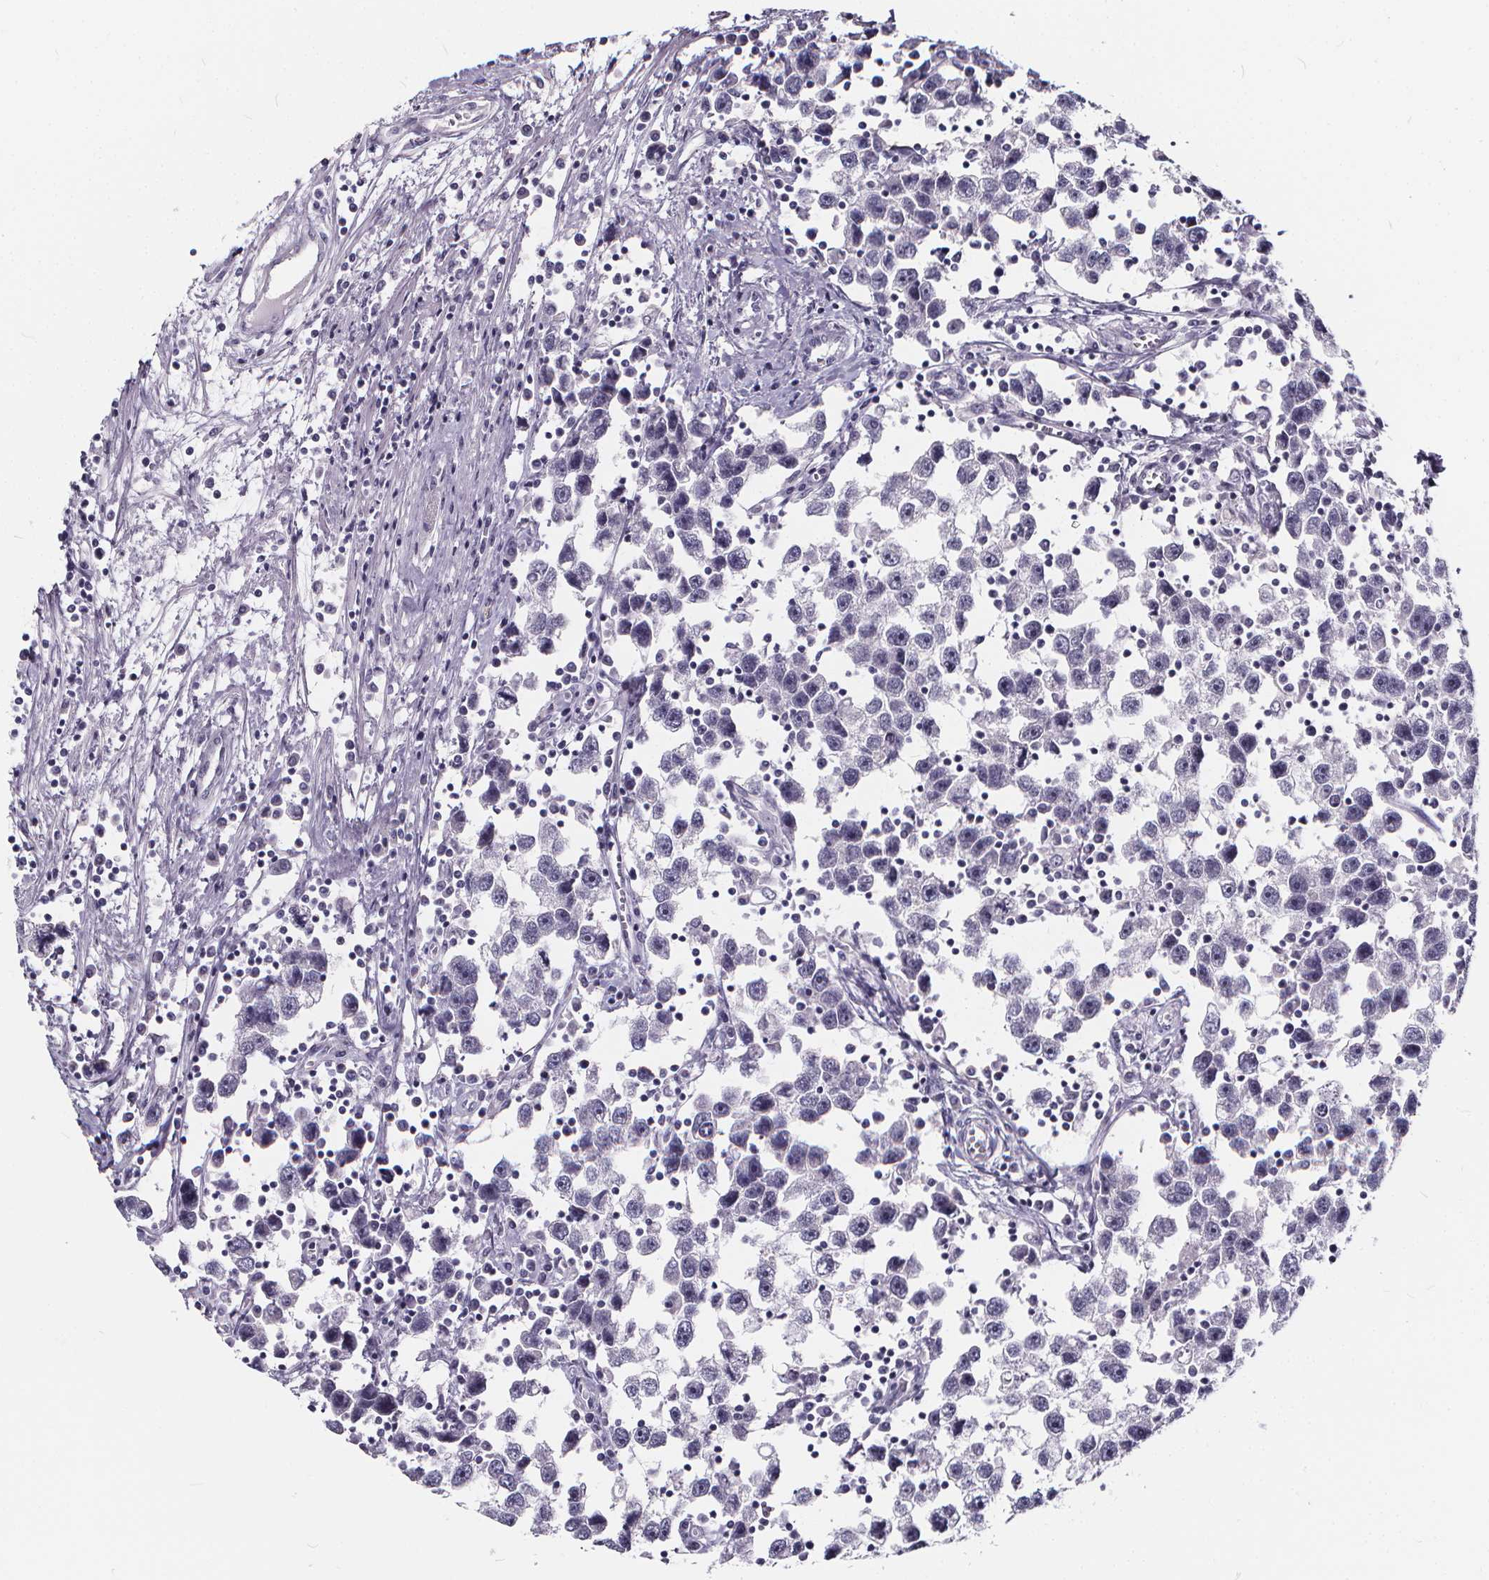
{"staining": {"intensity": "negative", "quantity": "none", "location": "none"}, "tissue": "testis cancer", "cell_type": "Tumor cells", "image_type": "cancer", "snomed": [{"axis": "morphology", "description": "Seminoma, NOS"}, {"axis": "topography", "description": "Testis"}], "caption": "High magnification brightfield microscopy of testis seminoma stained with DAB (3,3'-diaminobenzidine) (brown) and counterstained with hematoxylin (blue): tumor cells show no significant expression.", "gene": "SPEF2", "patient": {"sex": "male", "age": 30}}